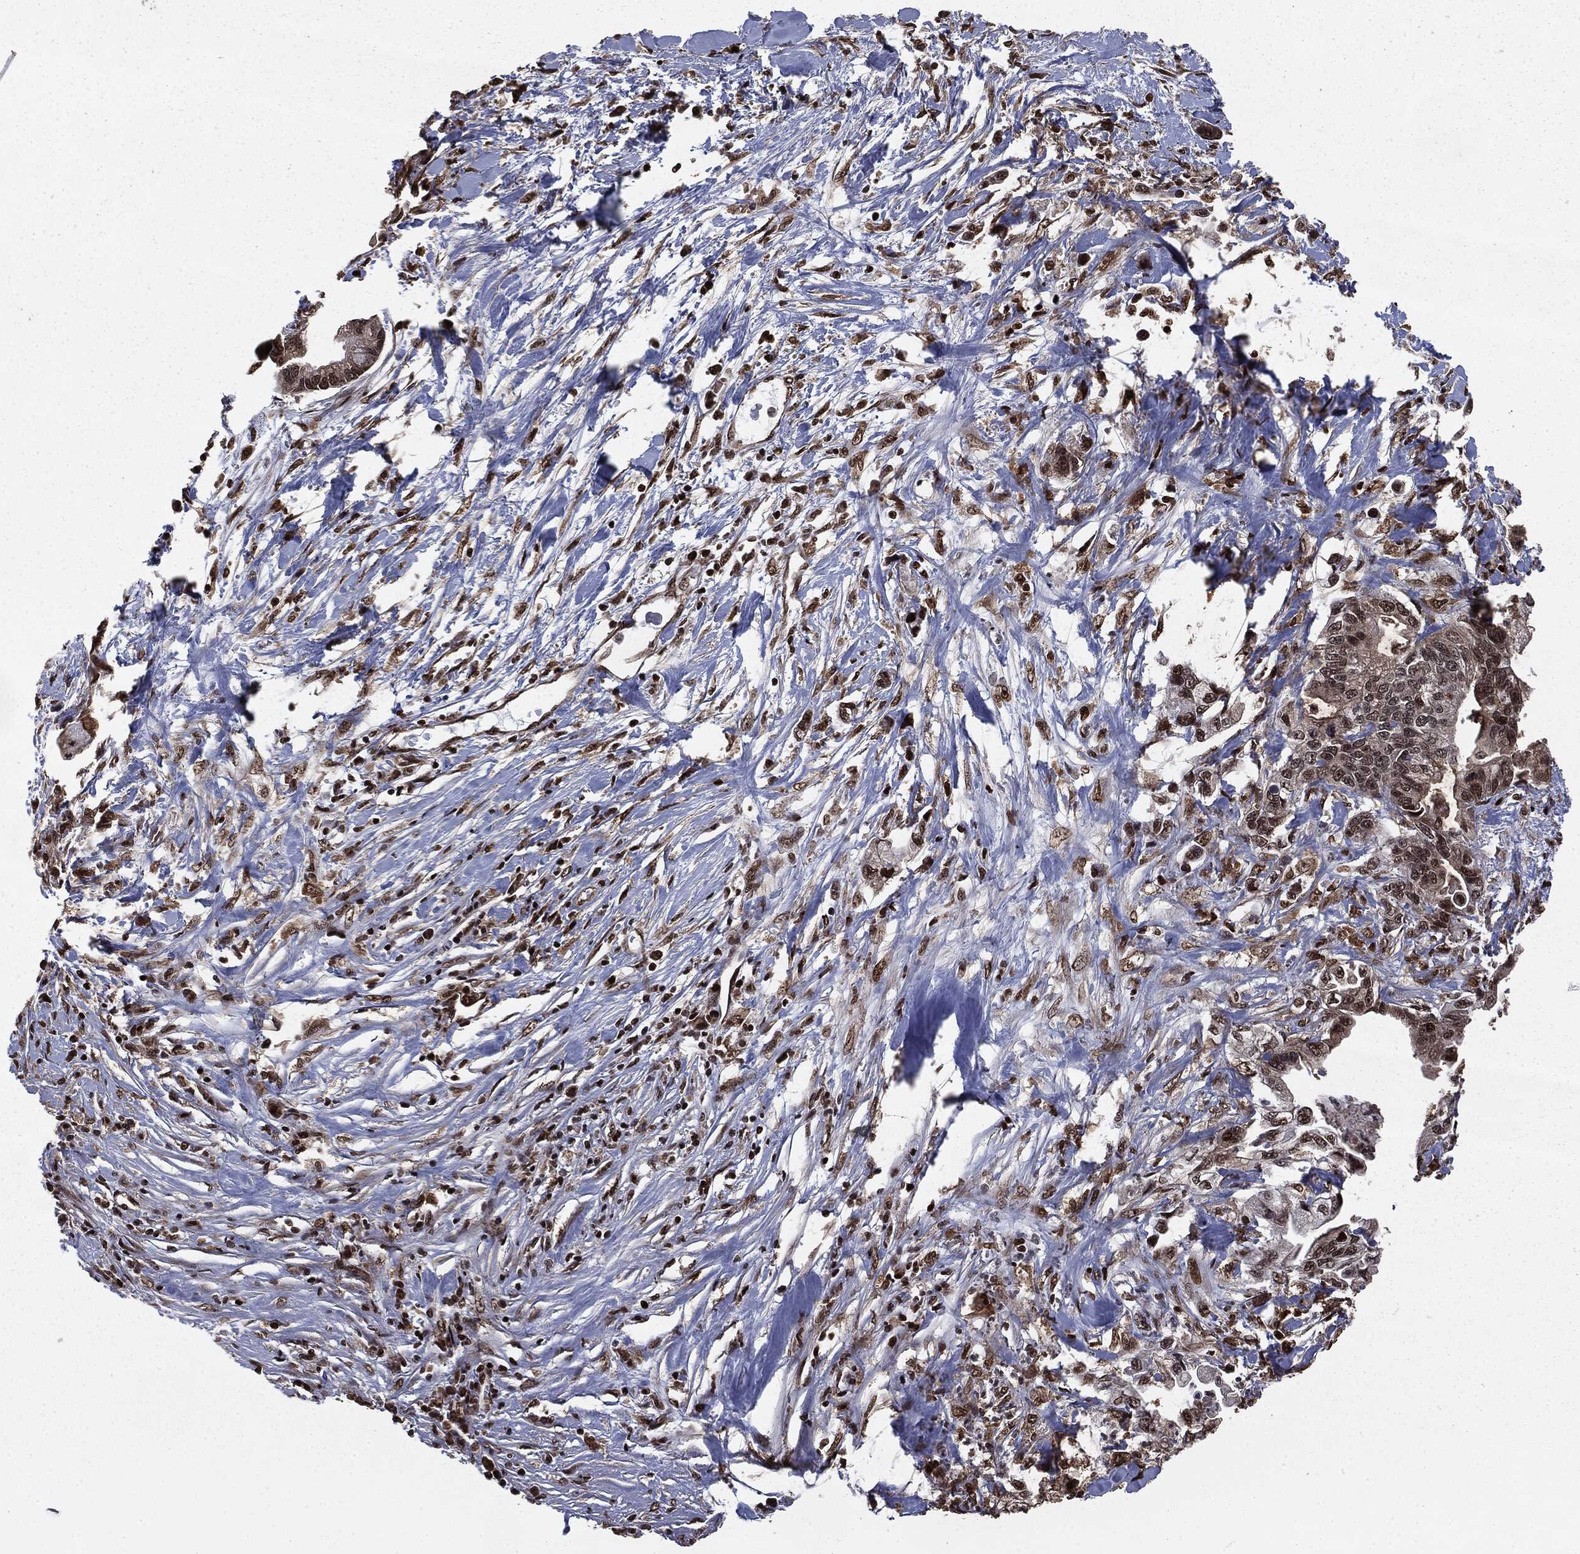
{"staining": {"intensity": "strong", "quantity": "25%-75%", "location": "nuclear"}, "tissue": "pancreatic cancer", "cell_type": "Tumor cells", "image_type": "cancer", "snomed": [{"axis": "morphology", "description": "Adenocarcinoma, NOS"}, {"axis": "topography", "description": "Pancreas"}], "caption": "Pancreatic cancer (adenocarcinoma) tissue reveals strong nuclear staining in about 25%-75% of tumor cells, visualized by immunohistochemistry. (DAB = brown stain, brightfield microscopy at high magnification).", "gene": "DVL2", "patient": {"sex": "male", "age": 61}}